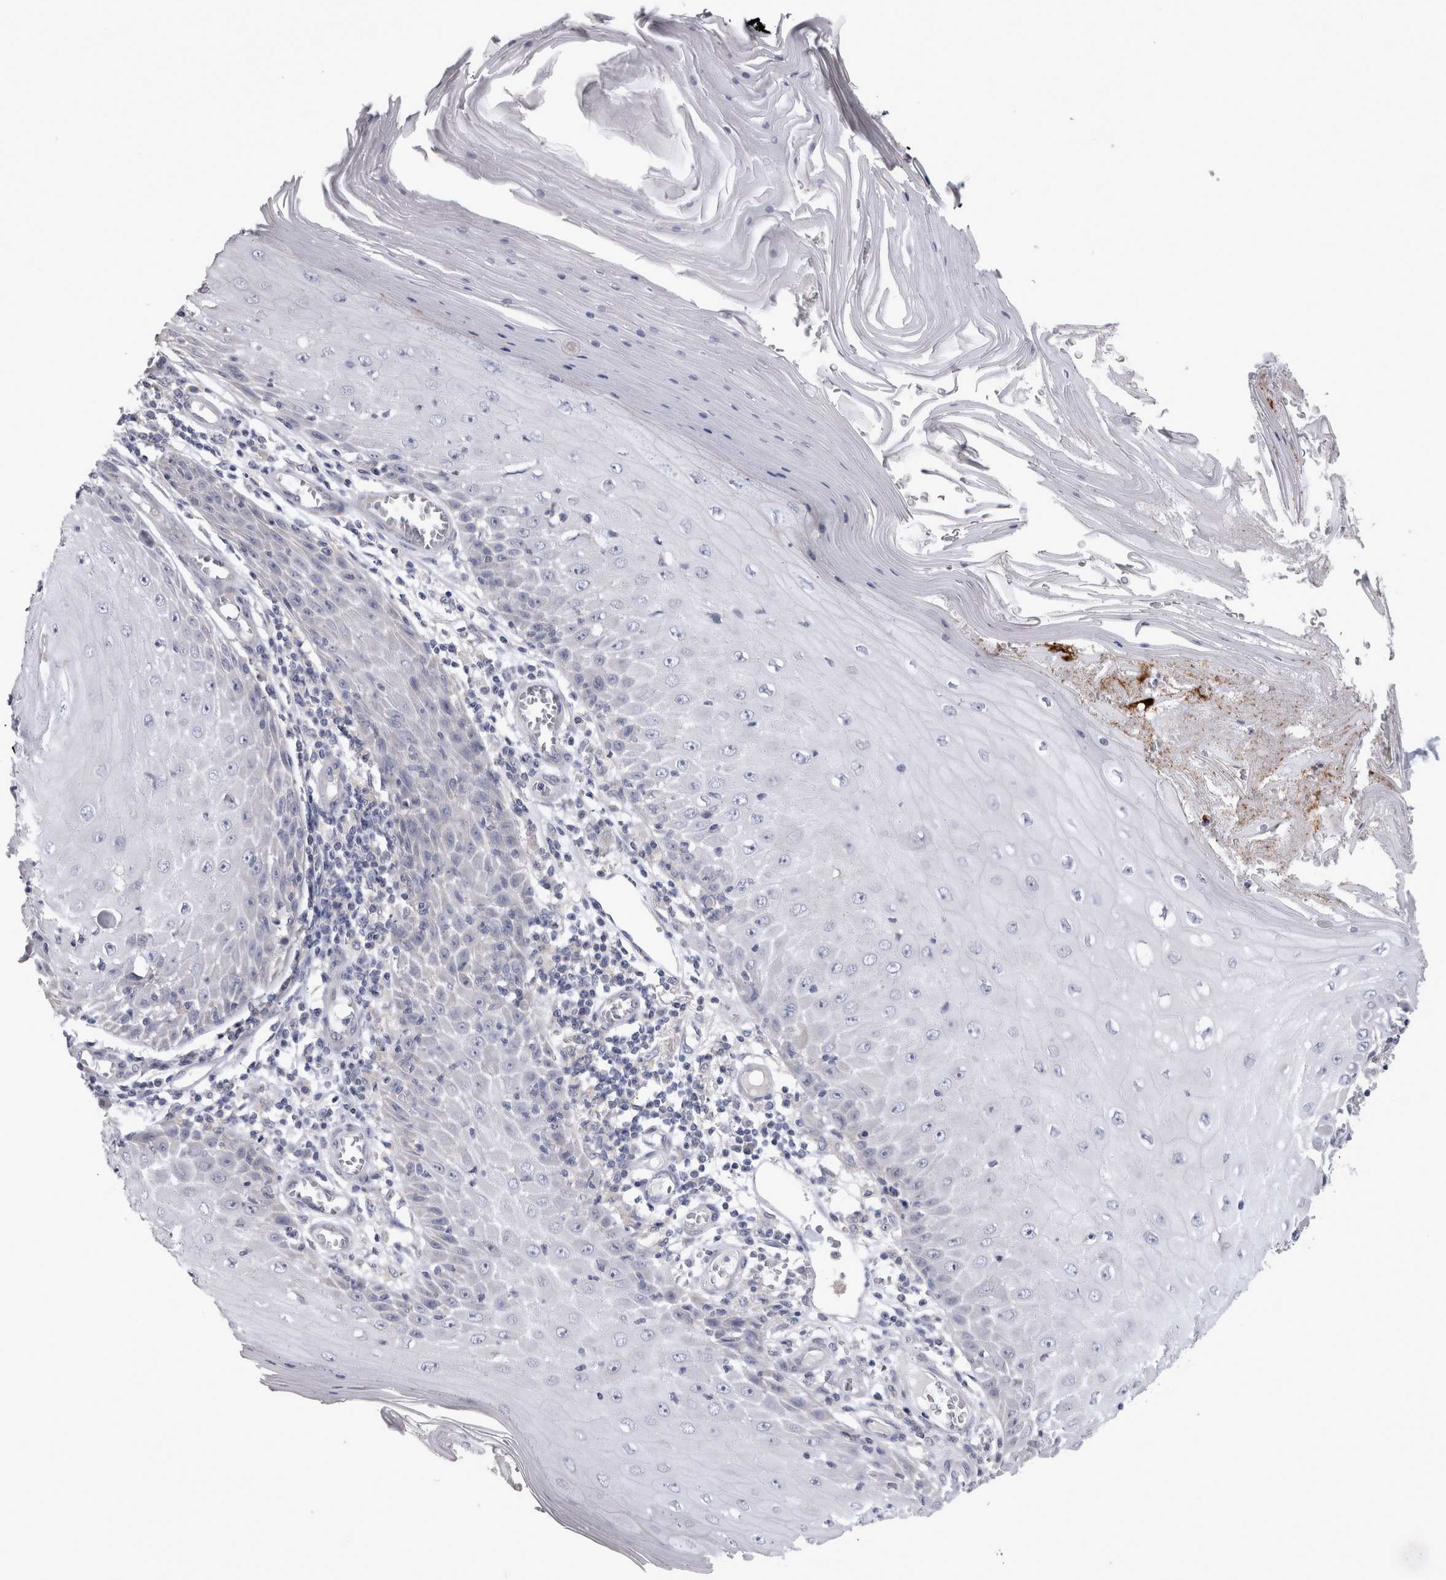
{"staining": {"intensity": "negative", "quantity": "none", "location": "none"}, "tissue": "skin cancer", "cell_type": "Tumor cells", "image_type": "cancer", "snomed": [{"axis": "morphology", "description": "Squamous cell carcinoma, NOS"}, {"axis": "topography", "description": "Skin"}], "caption": "Tumor cells show no significant protein expression in skin cancer. (DAB (3,3'-diaminobenzidine) immunohistochemistry (IHC) visualized using brightfield microscopy, high magnification).", "gene": "LRRC40", "patient": {"sex": "female", "age": 73}}